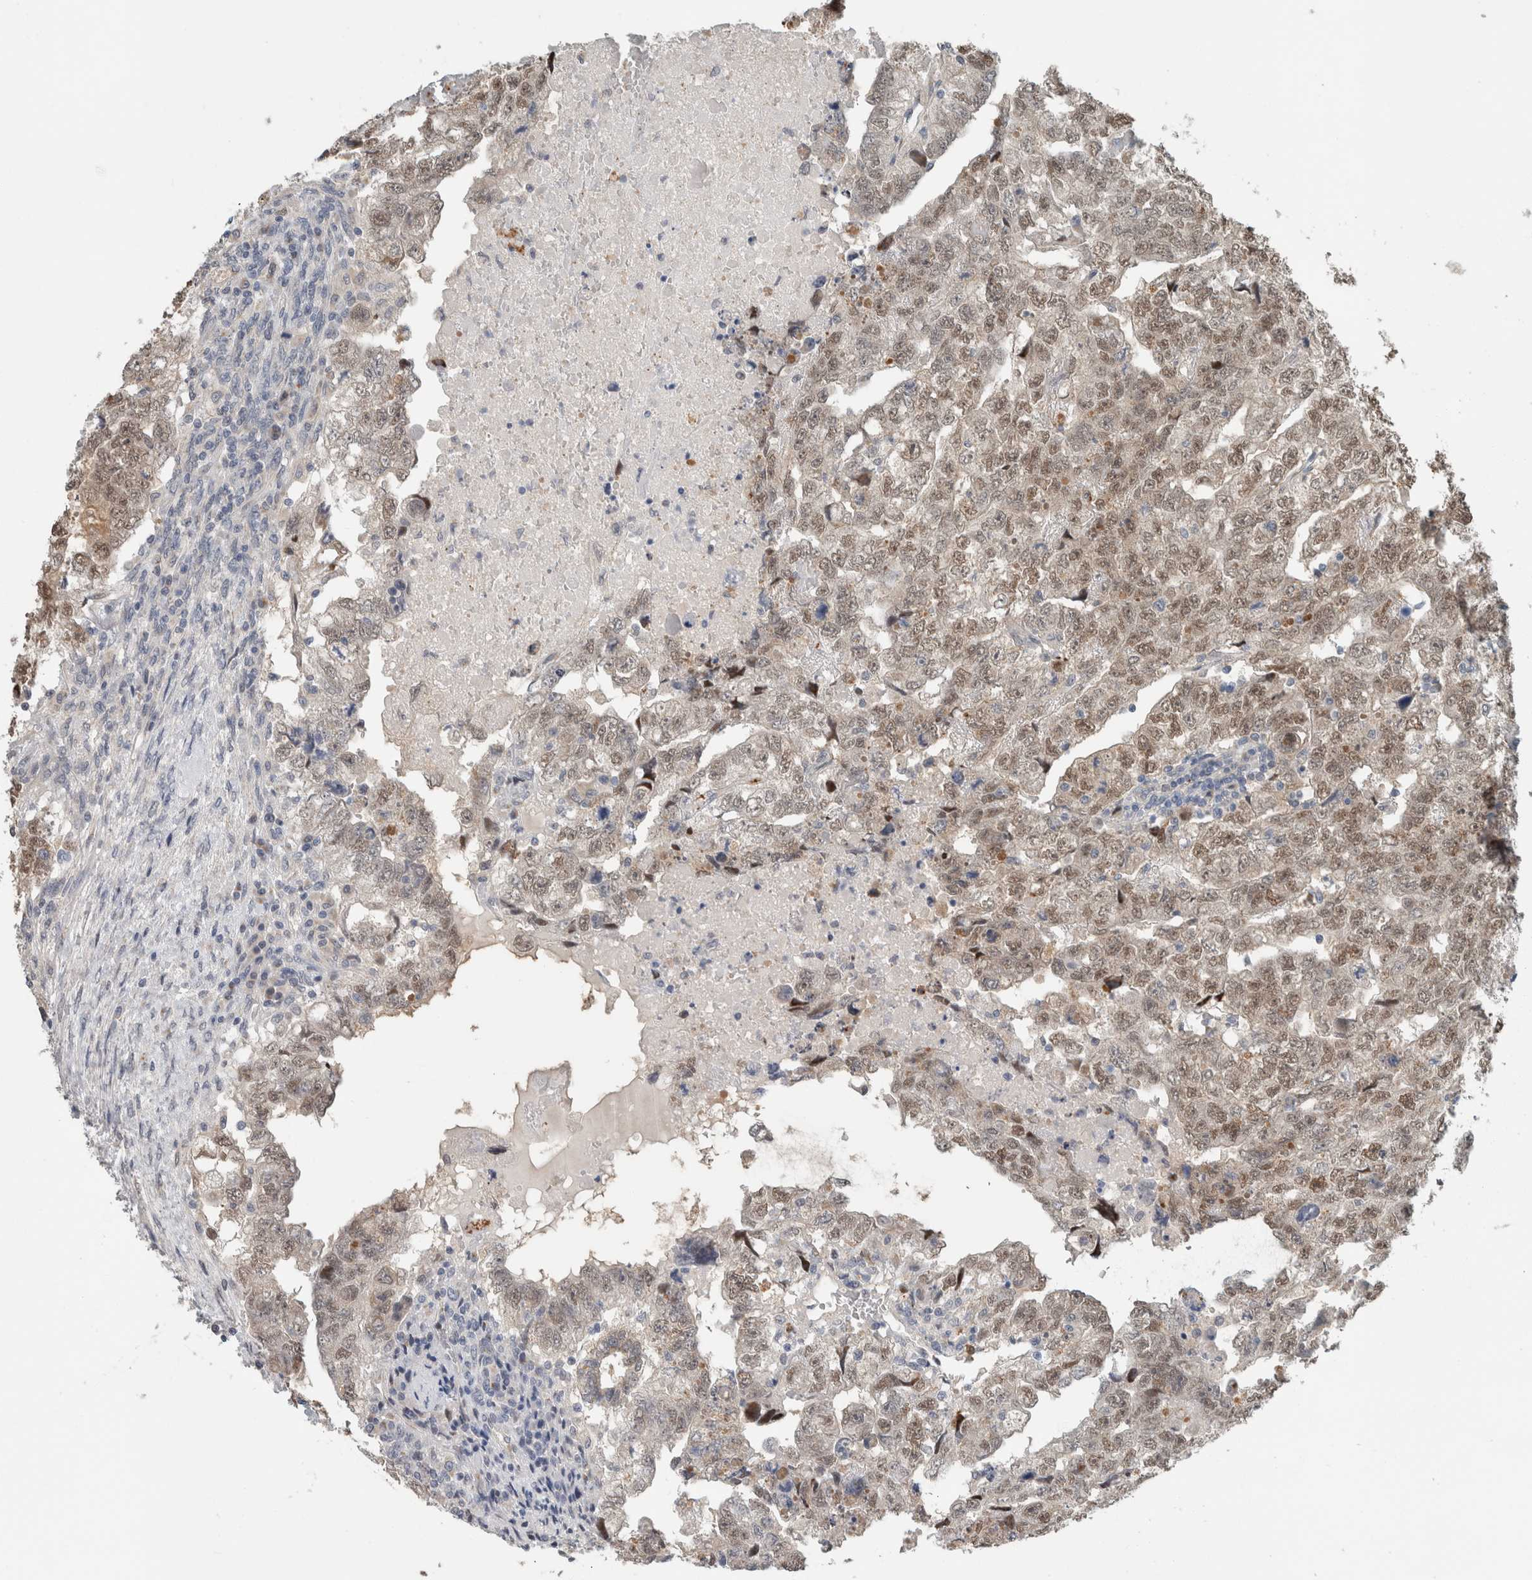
{"staining": {"intensity": "moderate", "quantity": "25%-75%", "location": "cytoplasmic/membranous,nuclear"}, "tissue": "testis cancer", "cell_type": "Tumor cells", "image_type": "cancer", "snomed": [{"axis": "morphology", "description": "Carcinoma, Embryonal, NOS"}, {"axis": "topography", "description": "Testis"}], "caption": "Brown immunohistochemical staining in human testis cancer demonstrates moderate cytoplasmic/membranous and nuclear staining in approximately 25%-75% of tumor cells. Nuclei are stained in blue.", "gene": "CRAT", "patient": {"sex": "male", "age": 36}}